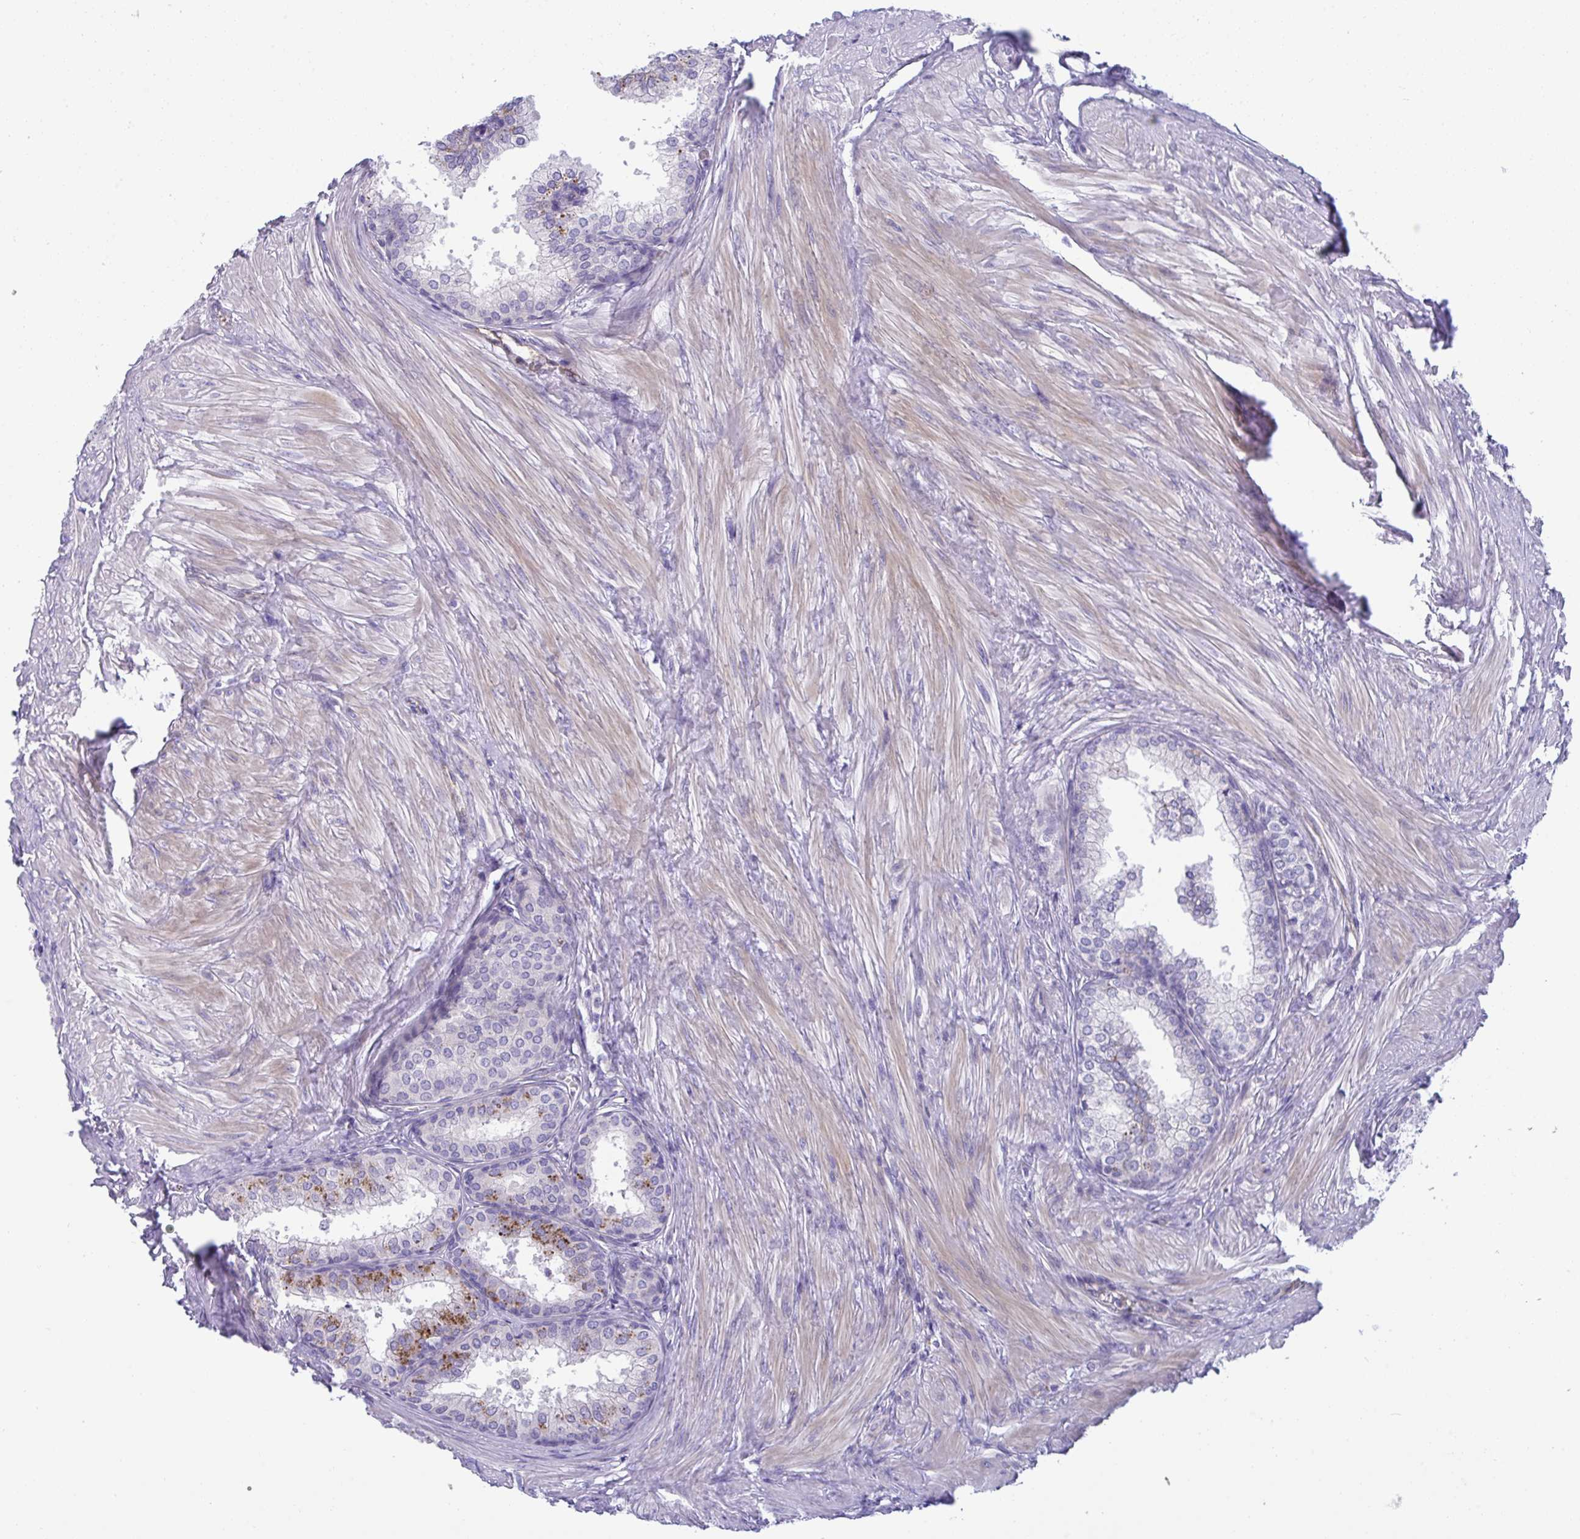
{"staining": {"intensity": "negative", "quantity": "none", "location": "none"}, "tissue": "prostate", "cell_type": "Glandular cells", "image_type": "normal", "snomed": [{"axis": "morphology", "description": "Normal tissue, NOS"}, {"axis": "topography", "description": "Prostate"}, {"axis": "topography", "description": "Peripheral nerve tissue"}], "caption": "DAB immunohistochemical staining of unremarkable human prostate reveals no significant staining in glandular cells. The staining is performed using DAB brown chromogen with nuclei counter-stained in using hematoxylin.", "gene": "TOR1AIP2", "patient": {"sex": "male", "age": 55}}